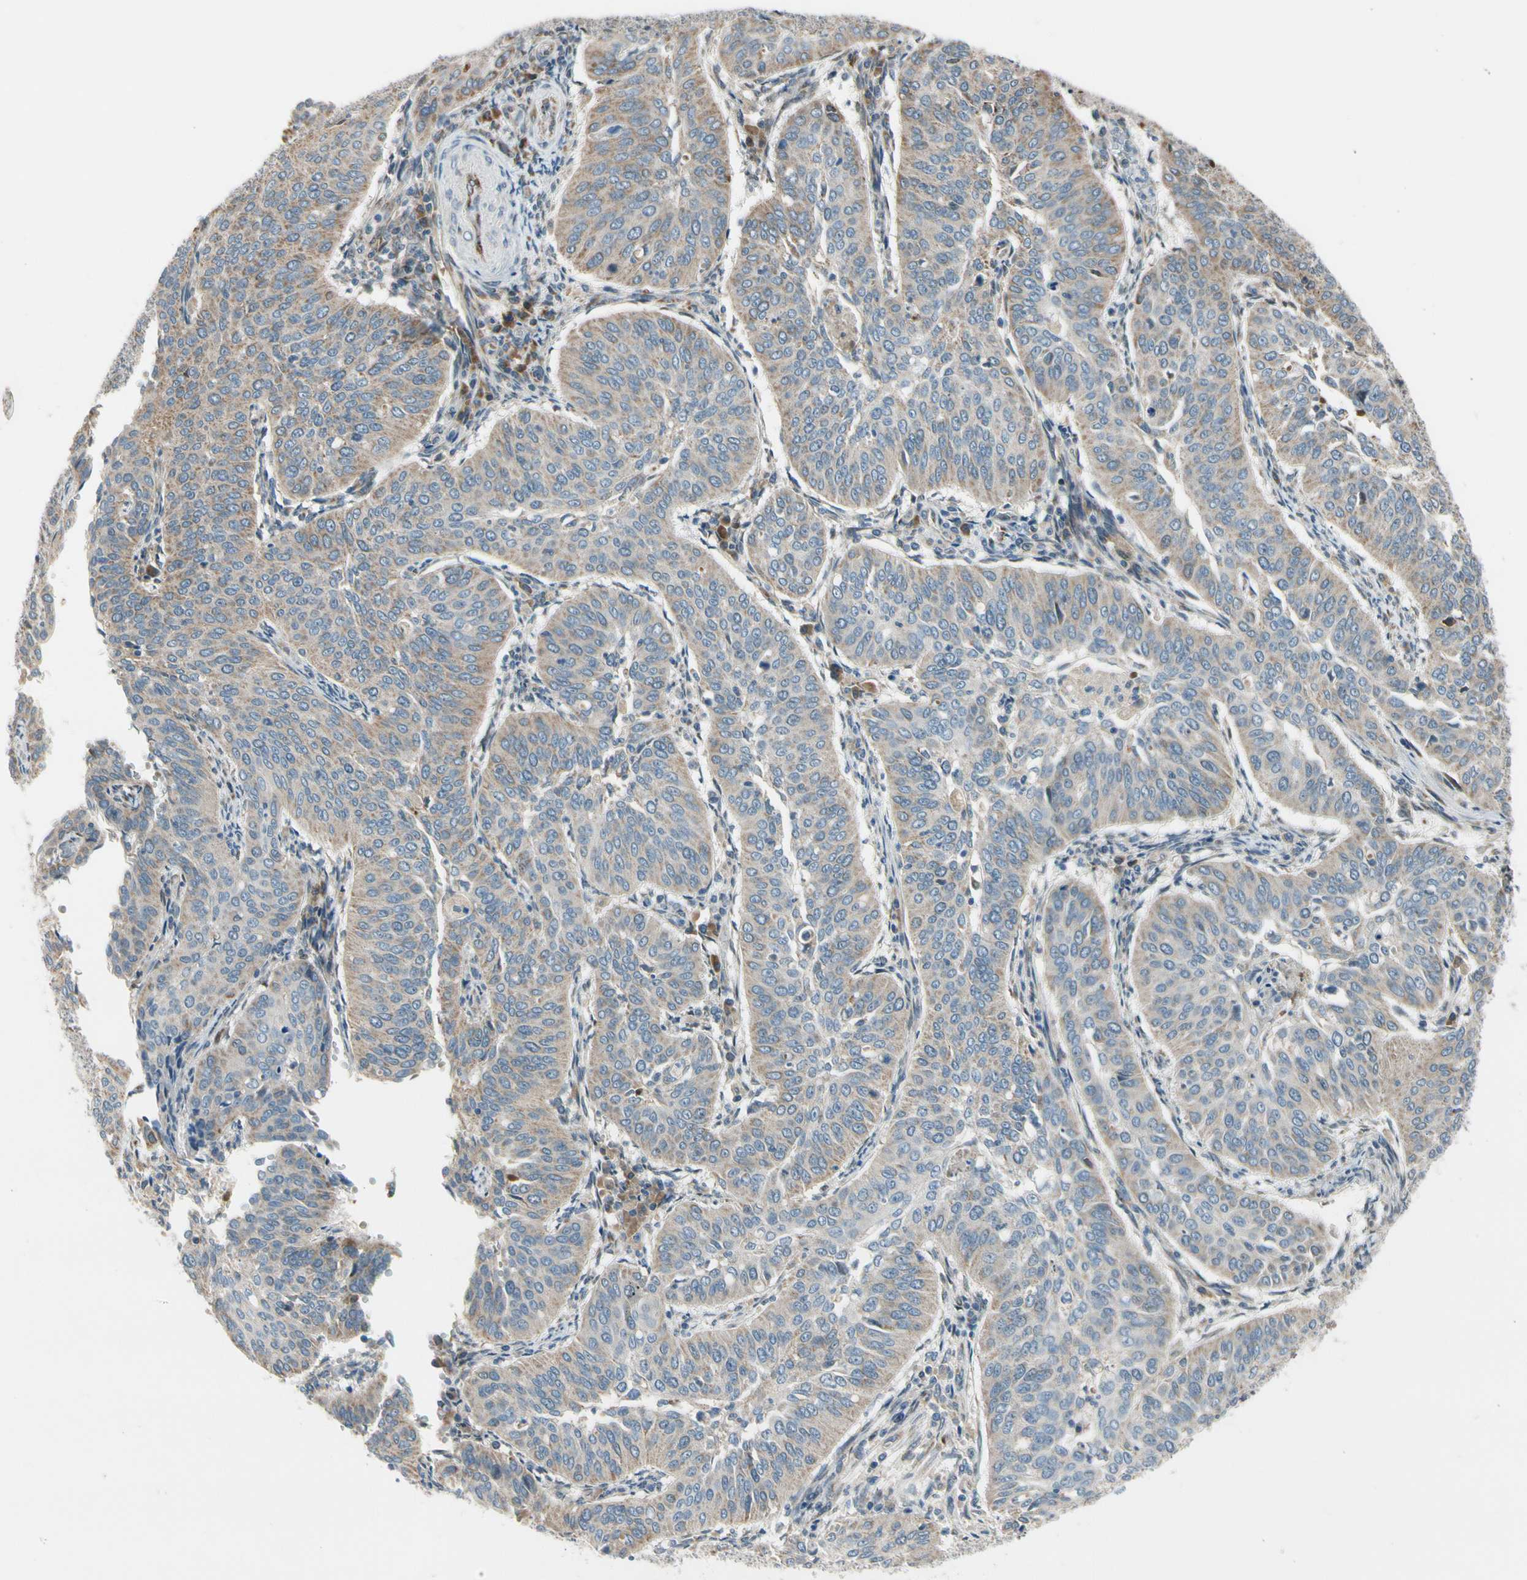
{"staining": {"intensity": "weak", "quantity": ">75%", "location": "cytoplasmic/membranous"}, "tissue": "cervical cancer", "cell_type": "Tumor cells", "image_type": "cancer", "snomed": [{"axis": "morphology", "description": "Normal tissue, NOS"}, {"axis": "morphology", "description": "Squamous cell carcinoma, NOS"}, {"axis": "topography", "description": "Cervix"}], "caption": "There is low levels of weak cytoplasmic/membranous staining in tumor cells of squamous cell carcinoma (cervical), as demonstrated by immunohistochemical staining (brown color).", "gene": "NPHP3", "patient": {"sex": "female", "age": 39}}